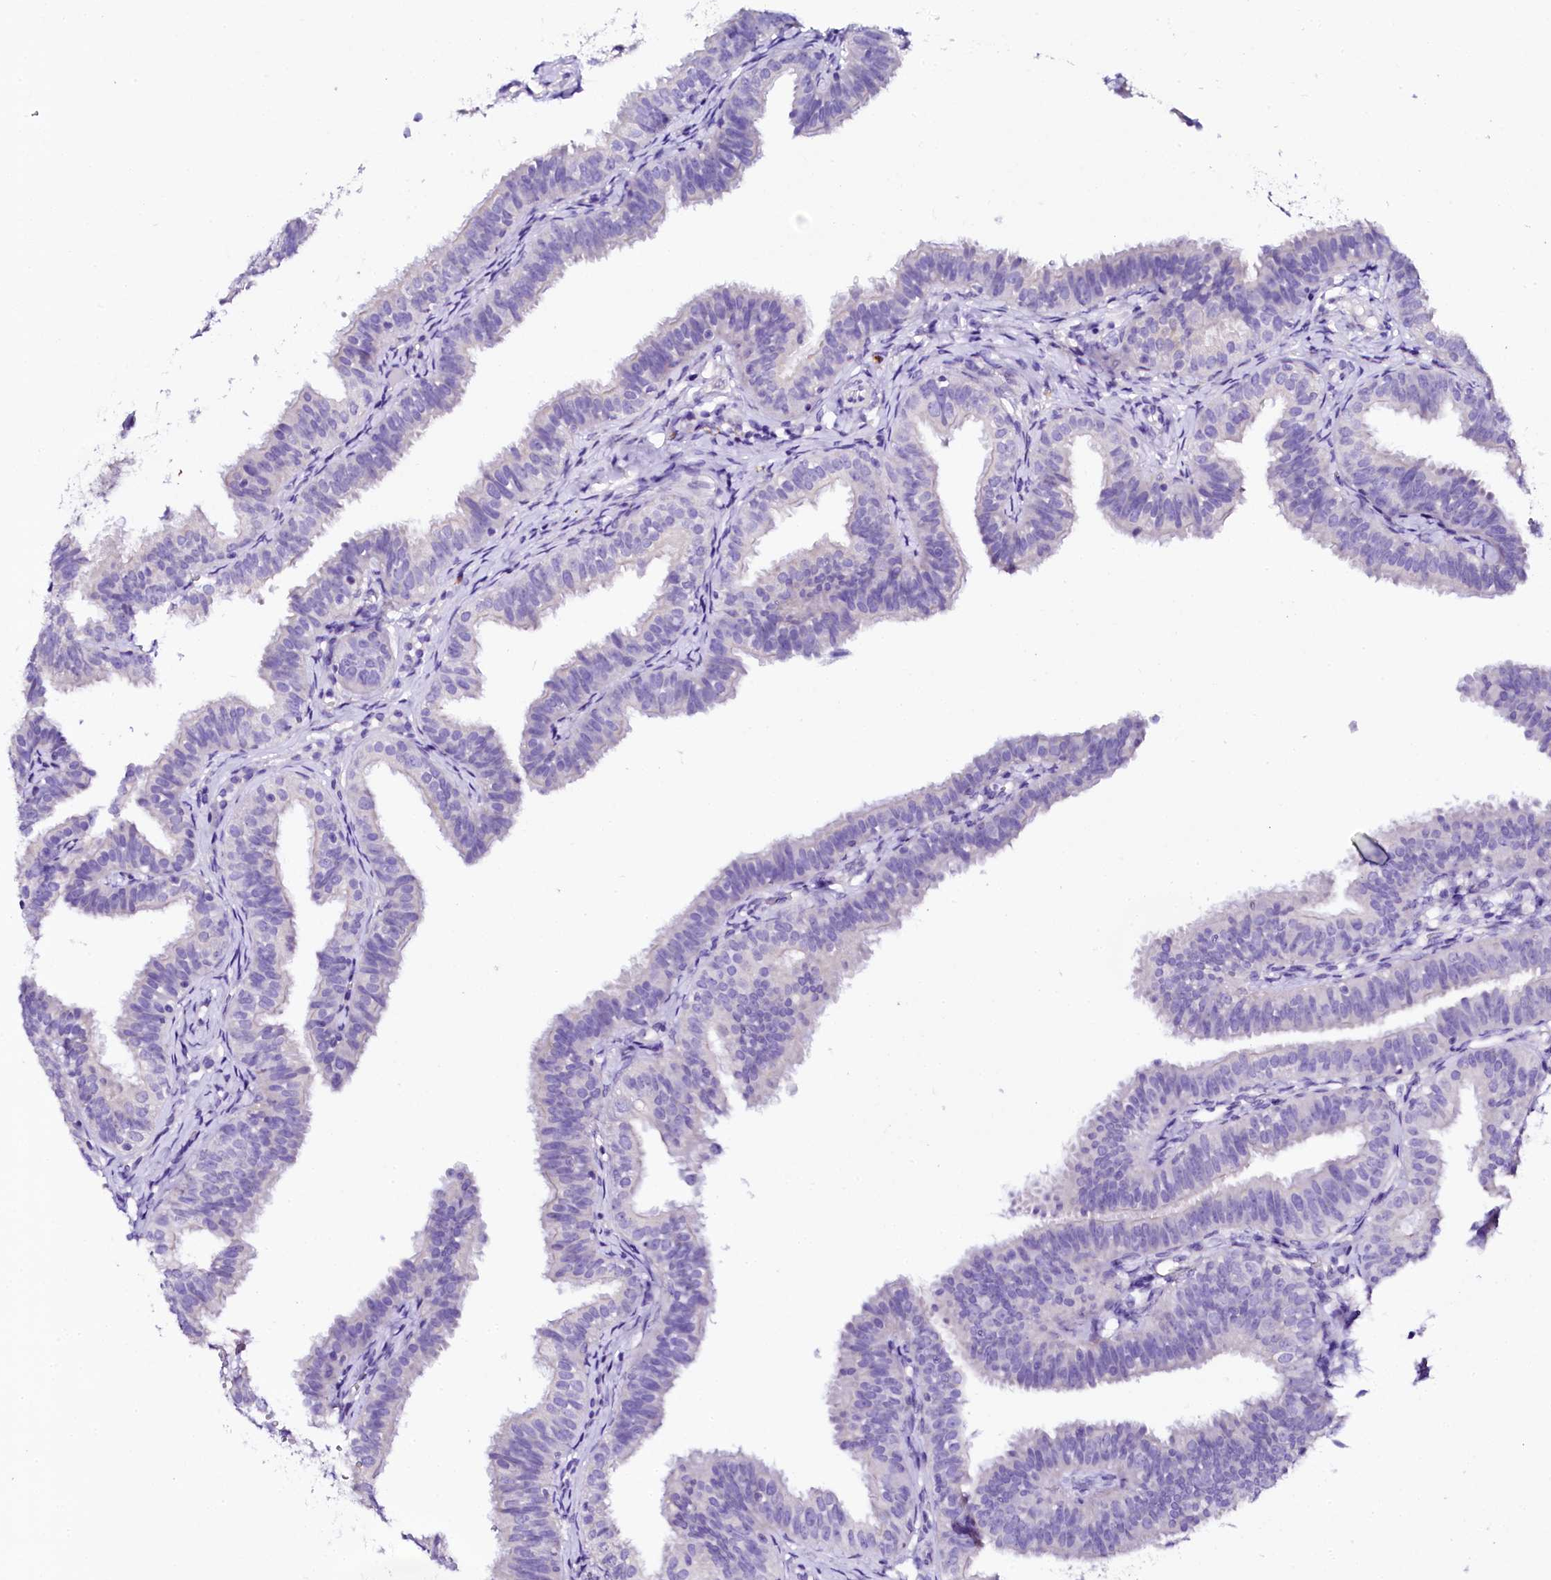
{"staining": {"intensity": "negative", "quantity": "none", "location": "none"}, "tissue": "fallopian tube", "cell_type": "Glandular cells", "image_type": "normal", "snomed": [{"axis": "morphology", "description": "Normal tissue, NOS"}, {"axis": "topography", "description": "Fallopian tube"}], "caption": "Human fallopian tube stained for a protein using immunohistochemistry (IHC) displays no expression in glandular cells.", "gene": "NAA16", "patient": {"sex": "female", "age": 35}}